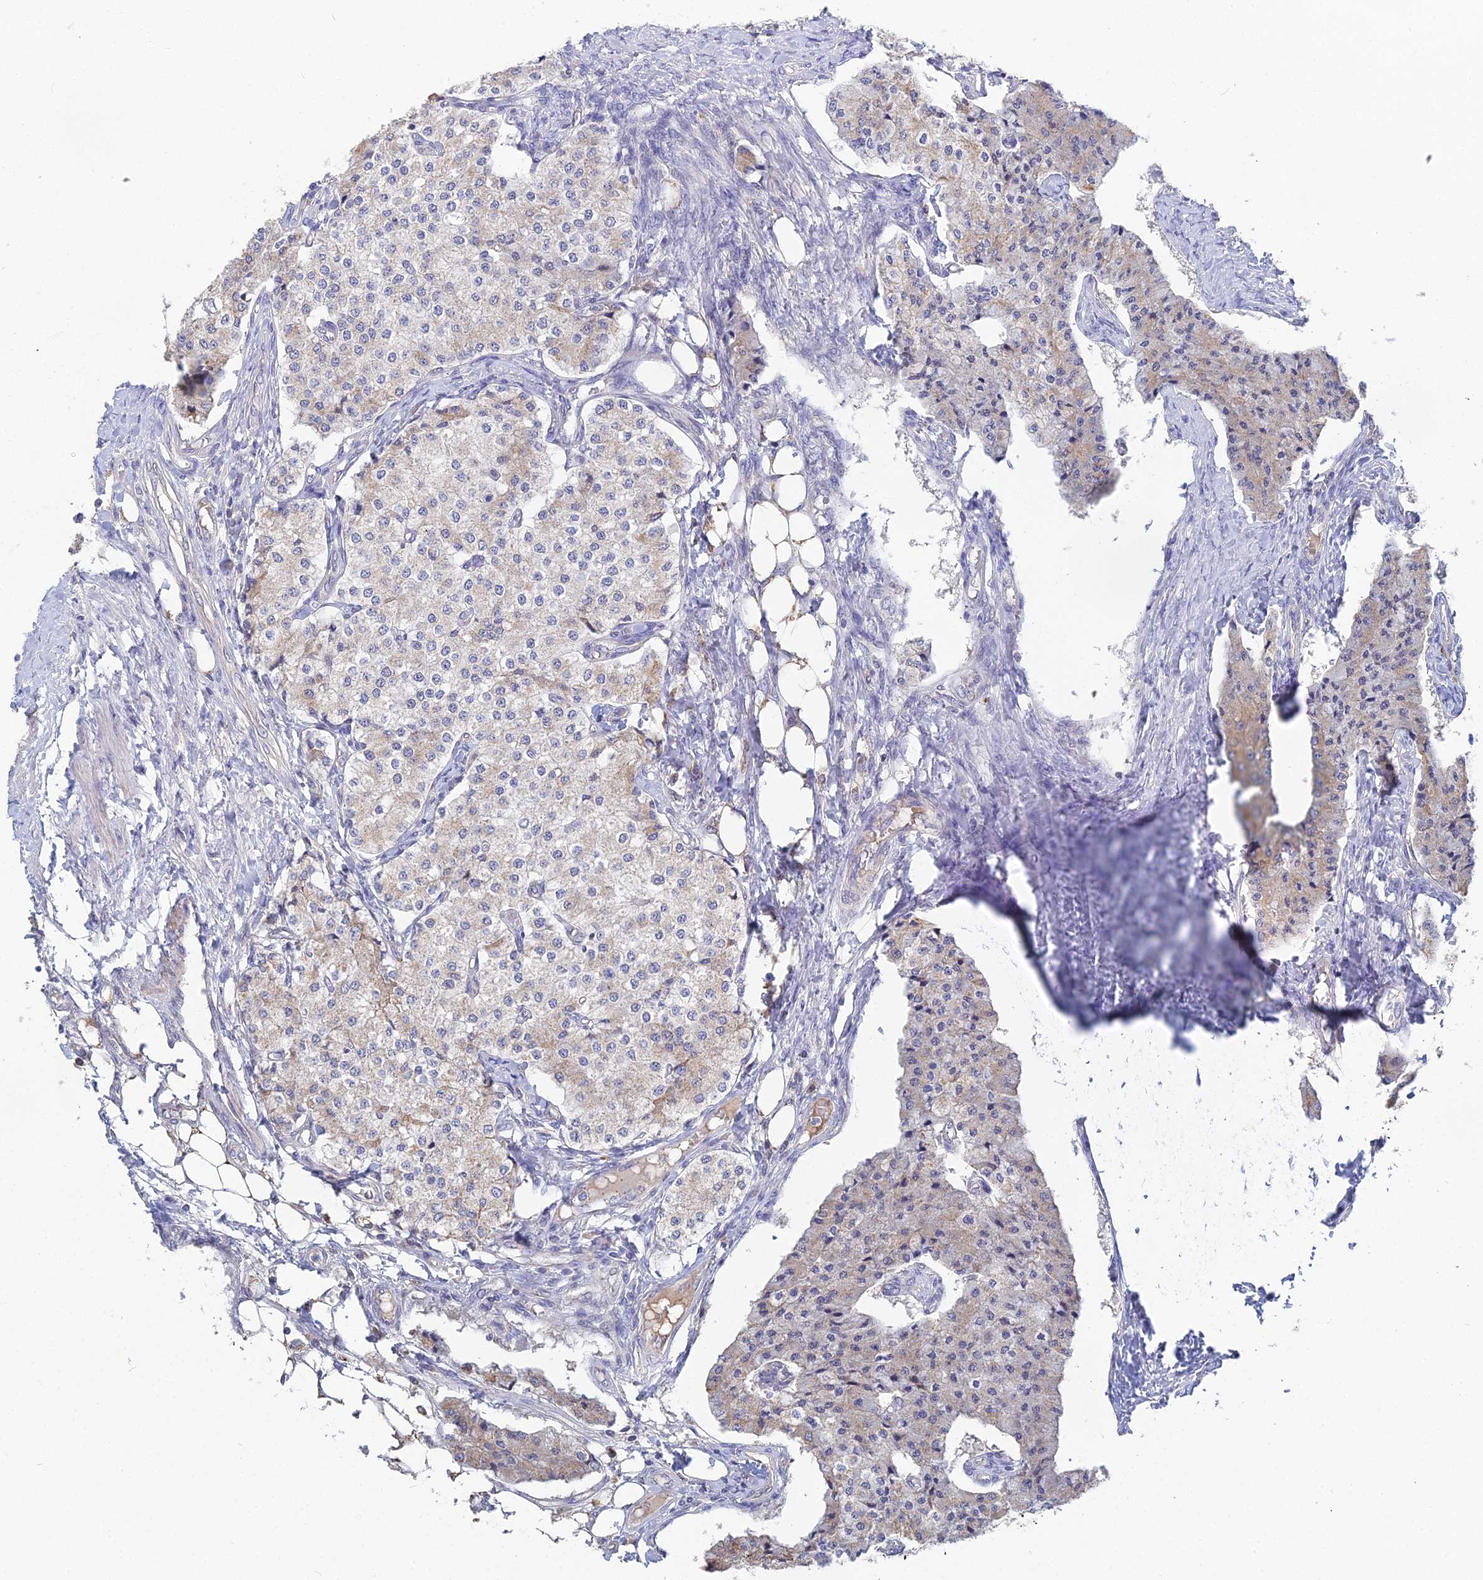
{"staining": {"intensity": "negative", "quantity": "none", "location": "none"}, "tissue": "carcinoid", "cell_type": "Tumor cells", "image_type": "cancer", "snomed": [{"axis": "morphology", "description": "Carcinoid, malignant, NOS"}, {"axis": "topography", "description": "Colon"}], "caption": "Carcinoid (malignant) stained for a protein using immunohistochemistry reveals no staining tumor cells.", "gene": "DNAH14", "patient": {"sex": "female", "age": 52}}